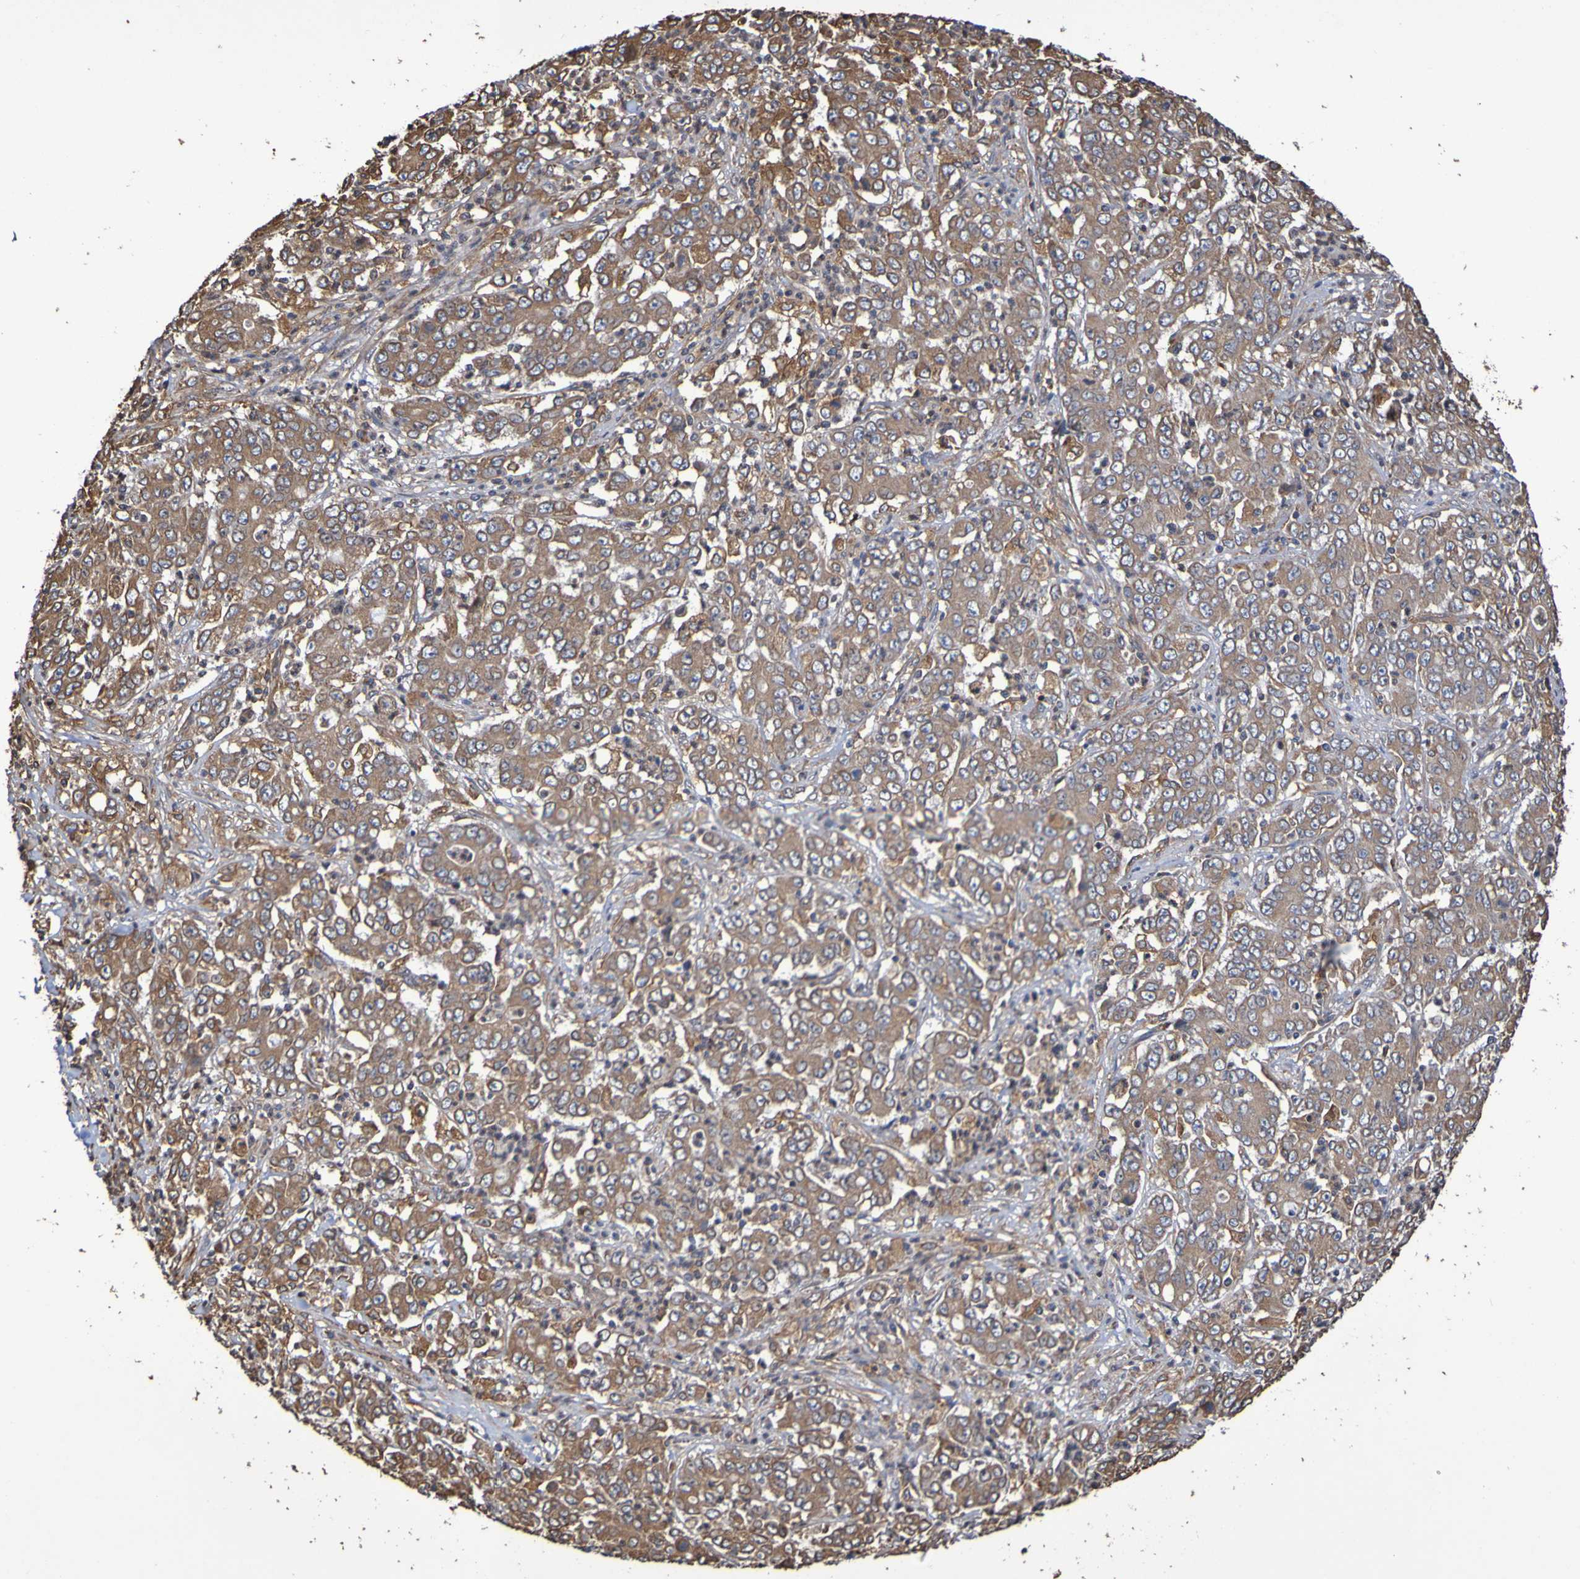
{"staining": {"intensity": "moderate", "quantity": ">75%", "location": "cytoplasmic/membranous"}, "tissue": "stomach cancer", "cell_type": "Tumor cells", "image_type": "cancer", "snomed": [{"axis": "morphology", "description": "Adenocarcinoma, NOS"}, {"axis": "topography", "description": "Stomach, lower"}], "caption": "Protein expression analysis of stomach cancer reveals moderate cytoplasmic/membranous expression in approximately >75% of tumor cells. Using DAB (brown) and hematoxylin (blue) stains, captured at high magnification using brightfield microscopy.", "gene": "RAB11A", "patient": {"sex": "female", "age": 71}}